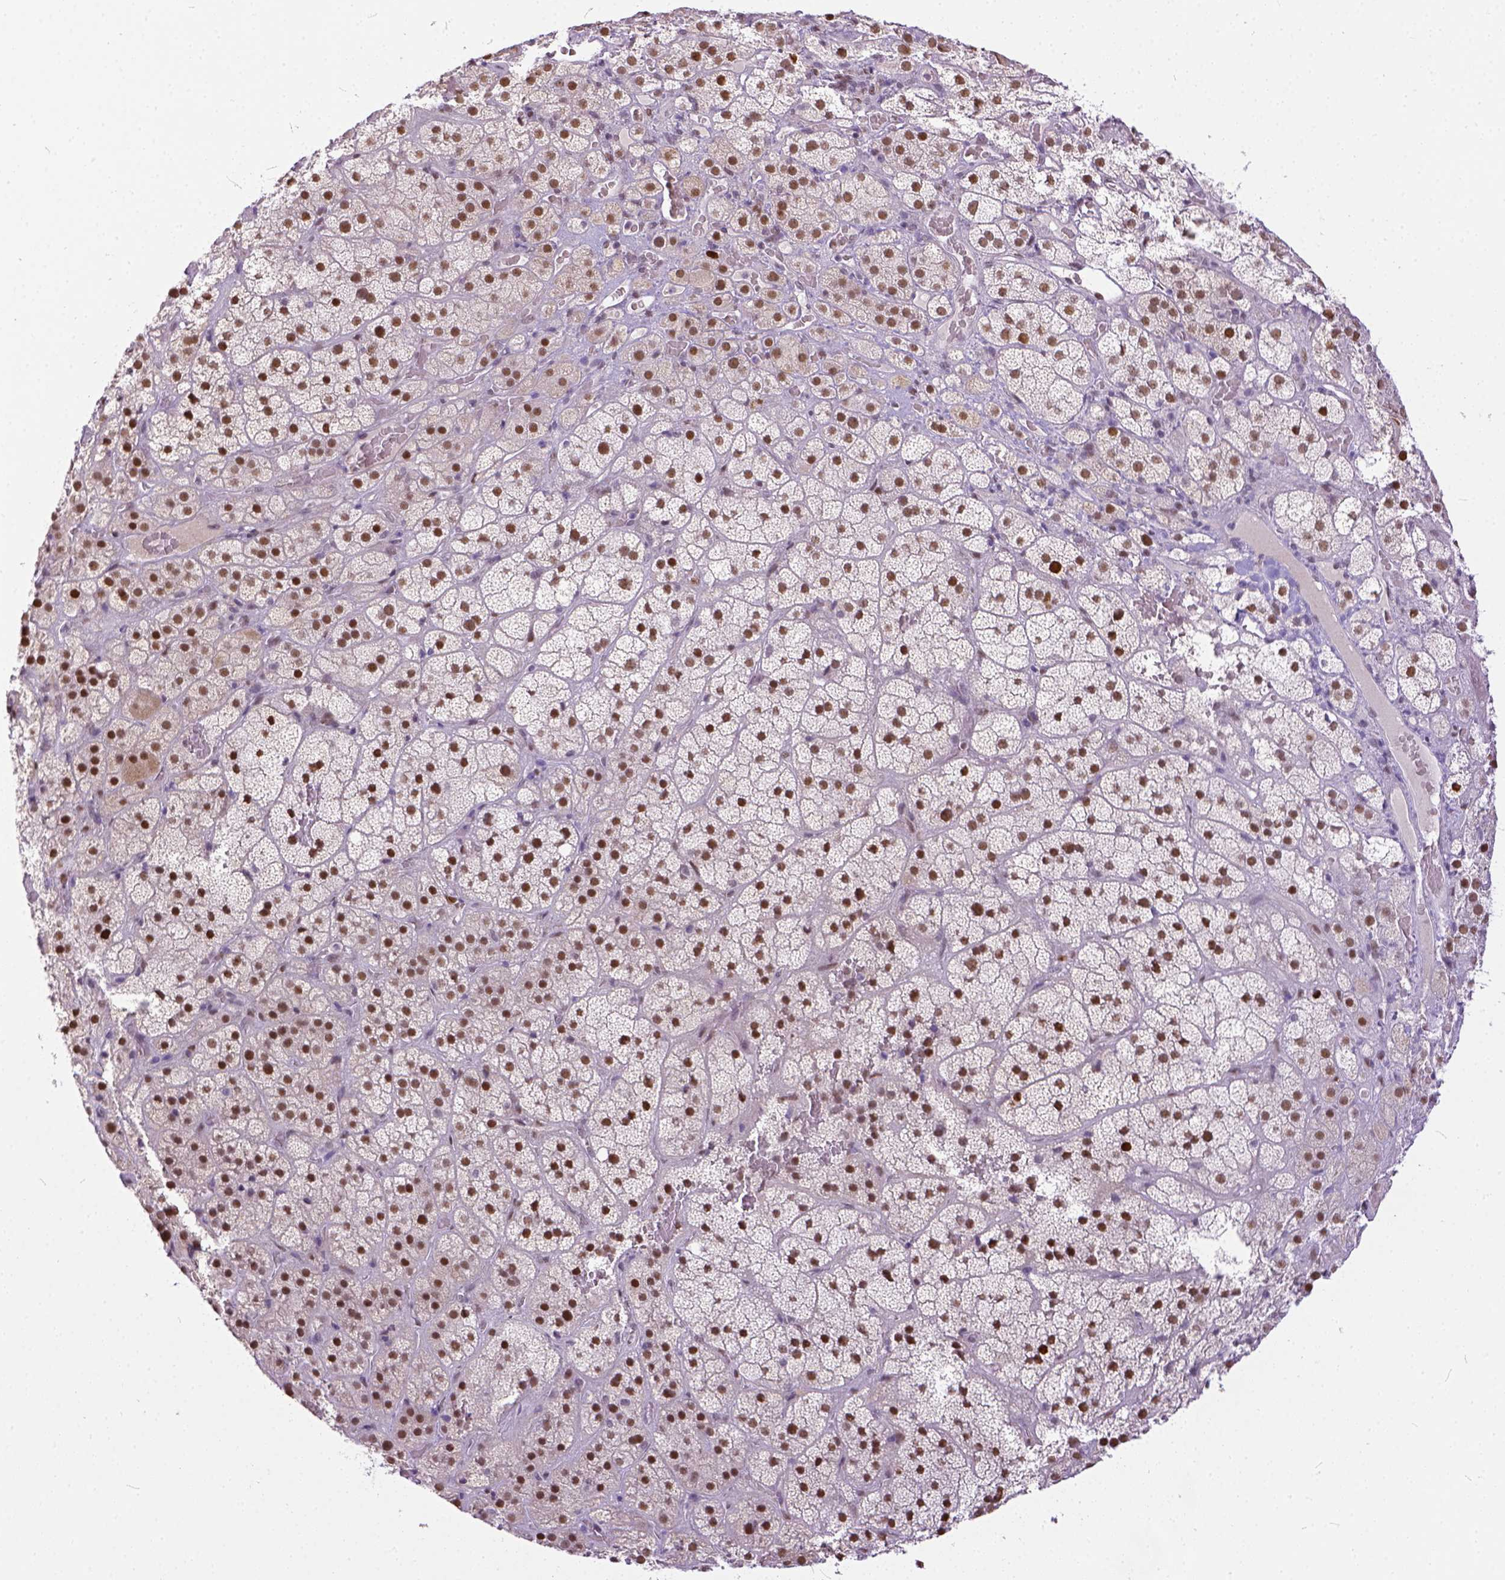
{"staining": {"intensity": "strong", "quantity": ">75%", "location": "nuclear"}, "tissue": "adrenal gland", "cell_type": "Glandular cells", "image_type": "normal", "snomed": [{"axis": "morphology", "description": "Normal tissue, NOS"}, {"axis": "topography", "description": "Adrenal gland"}], "caption": "Adrenal gland stained for a protein (brown) shows strong nuclear positive expression in about >75% of glandular cells.", "gene": "ERCC1", "patient": {"sex": "male", "age": 57}}